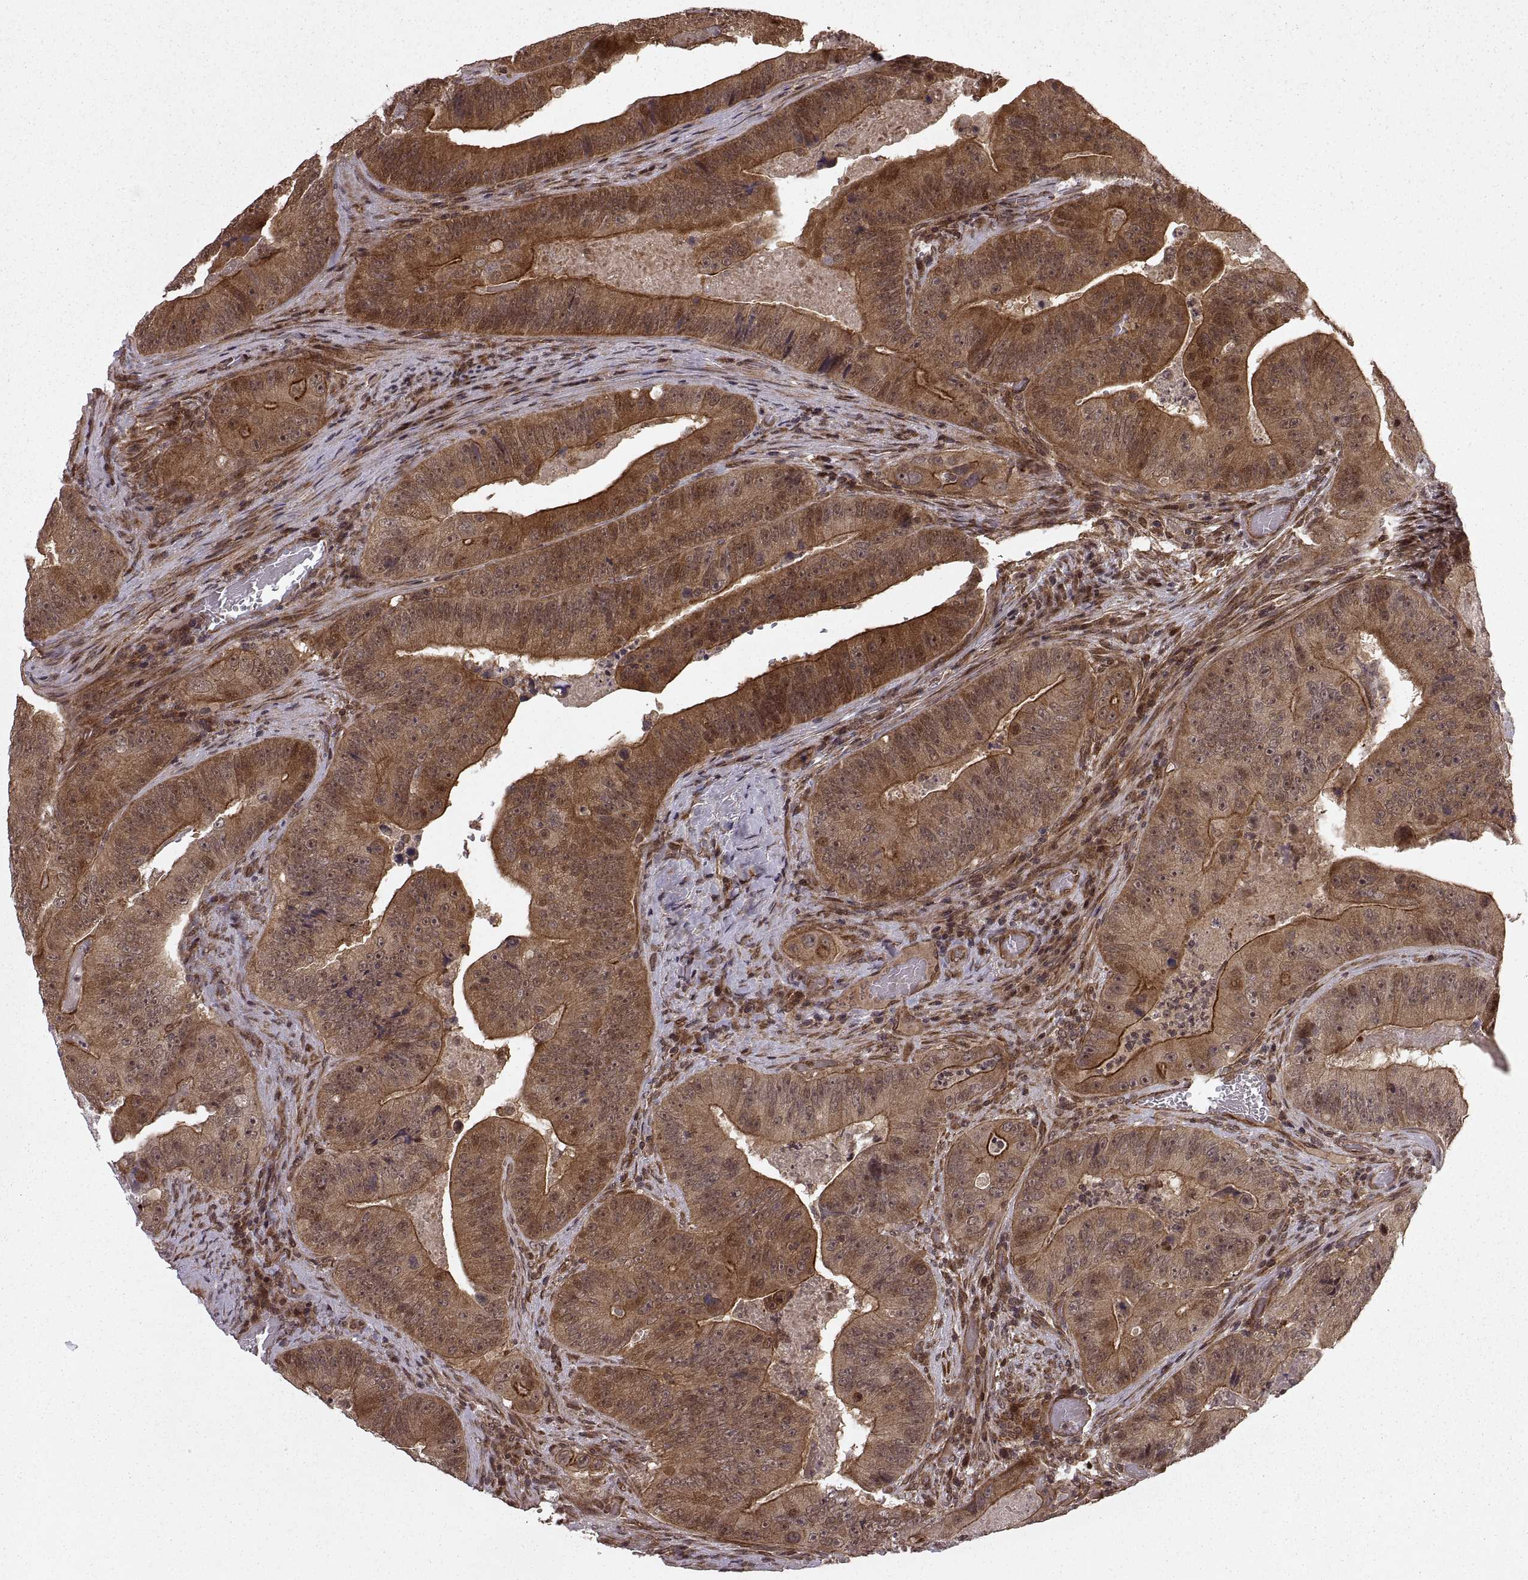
{"staining": {"intensity": "strong", "quantity": ">75%", "location": "cytoplasmic/membranous"}, "tissue": "colorectal cancer", "cell_type": "Tumor cells", "image_type": "cancer", "snomed": [{"axis": "morphology", "description": "Adenocarcinoma, NOS"}, {"axis": "topography", "description": "Colon"}], "caption": "Adenocarcinoma (colorectal) was stained to show a protein in brown. There is high levels of strong cytoplasmic/membranous positivity in about >75% of tumor cells.", "gene": "DEDD", "patient": {"sex": "female", "age": 86}}